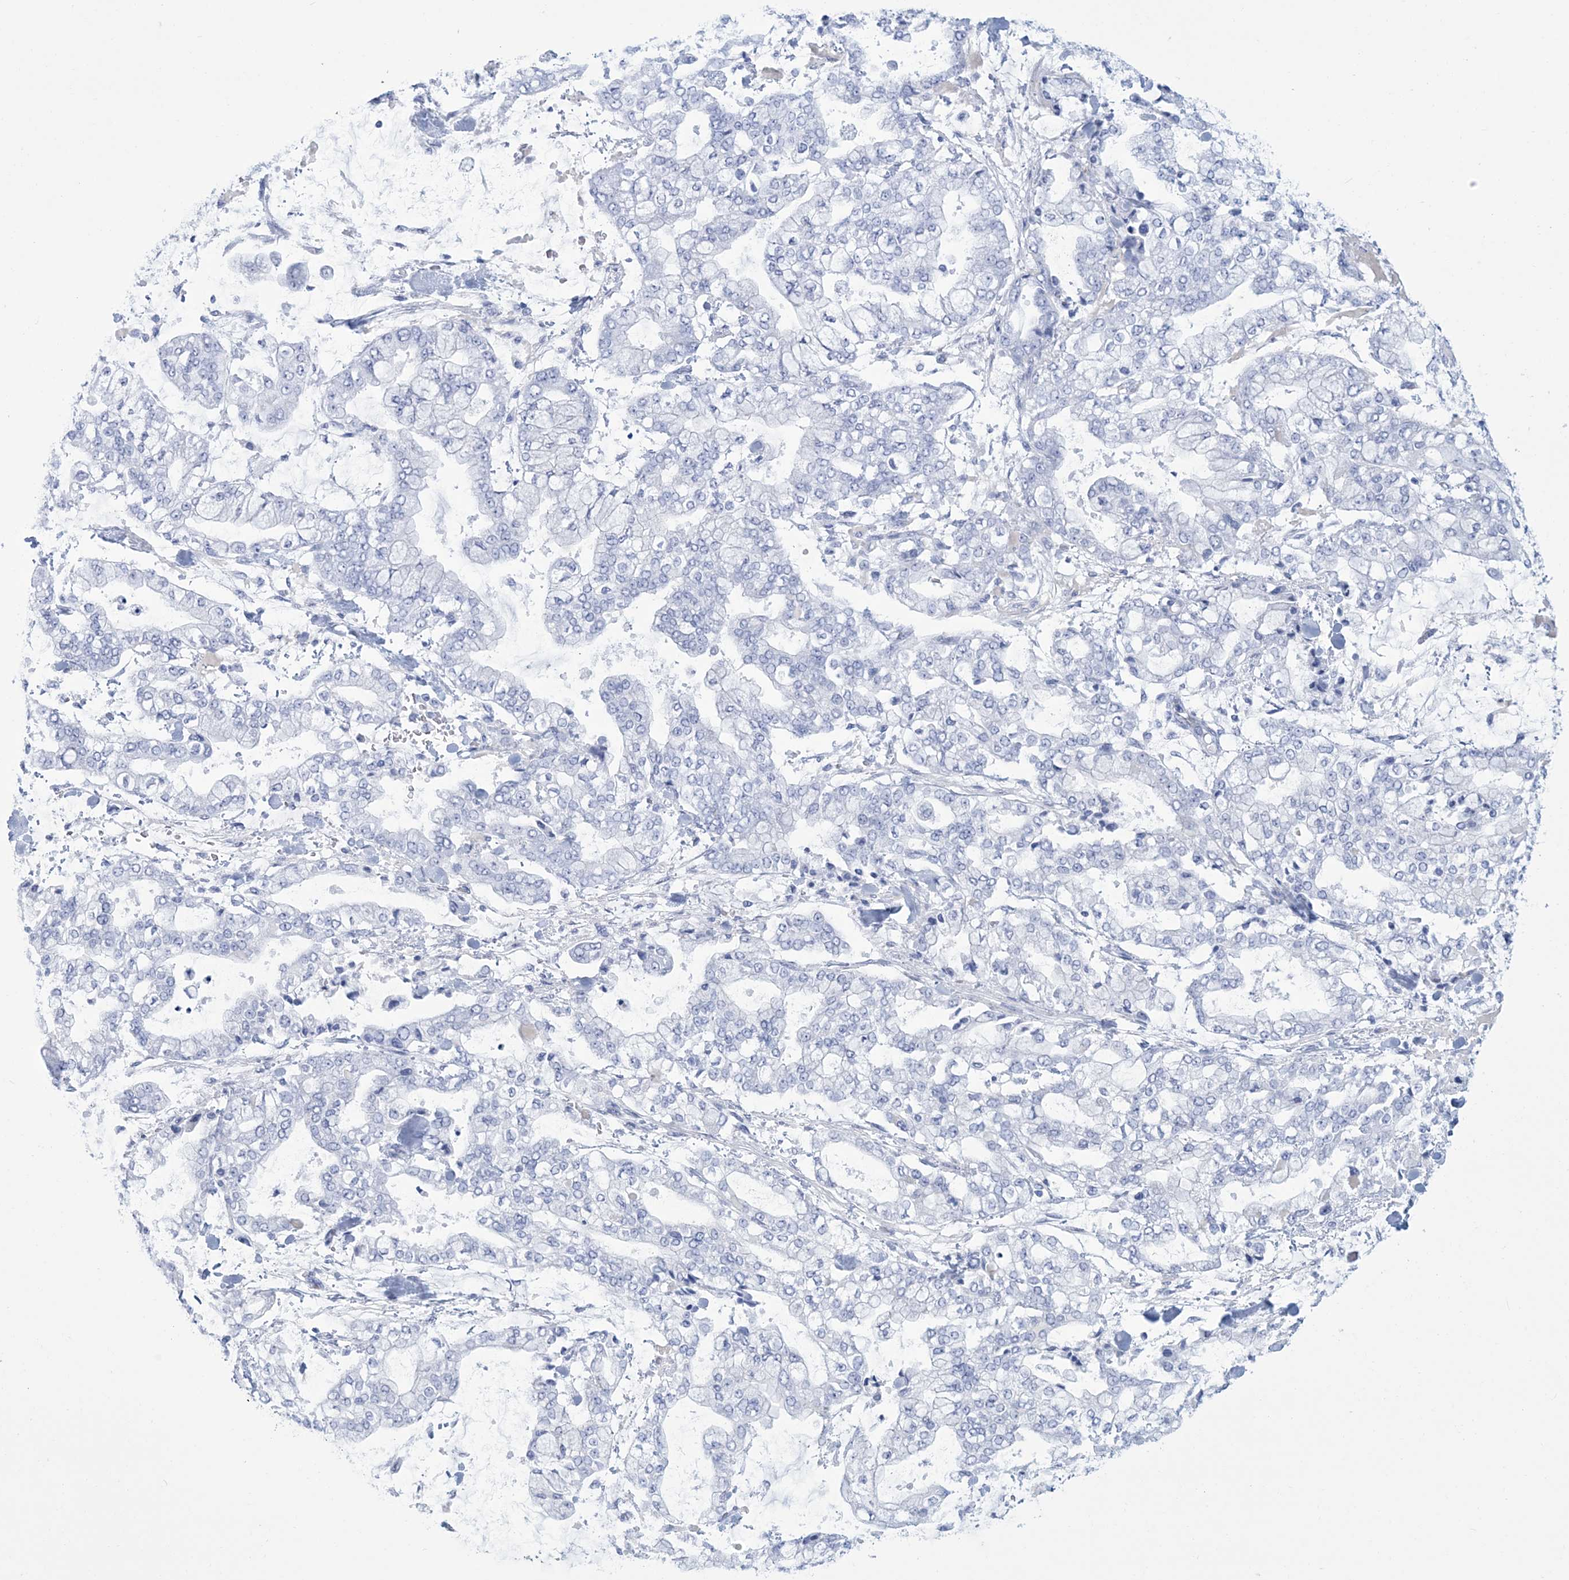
{"staining": {"intensity": "negative", "quantity": "none", "location": "none"}, "tissue": "stomach cancer", "cell_type": "Tumor cells", "image_type": "cancer", "snomed": [{"axis": "morphology", "description": "Normal tissue, NOS"}, {"axis": "morphology", "description": "Adenocarcinoma, NOS"}, {"axis": "topography", "description": "Stomach, upper"}, {"axis": "topography", "description": "Stomach"}], "caption": "Protein analysis of stomach cancer displays no significant staining in tumor cells.", "gene": "DPCD", "patient": {"sex": "male", "age": 76}}